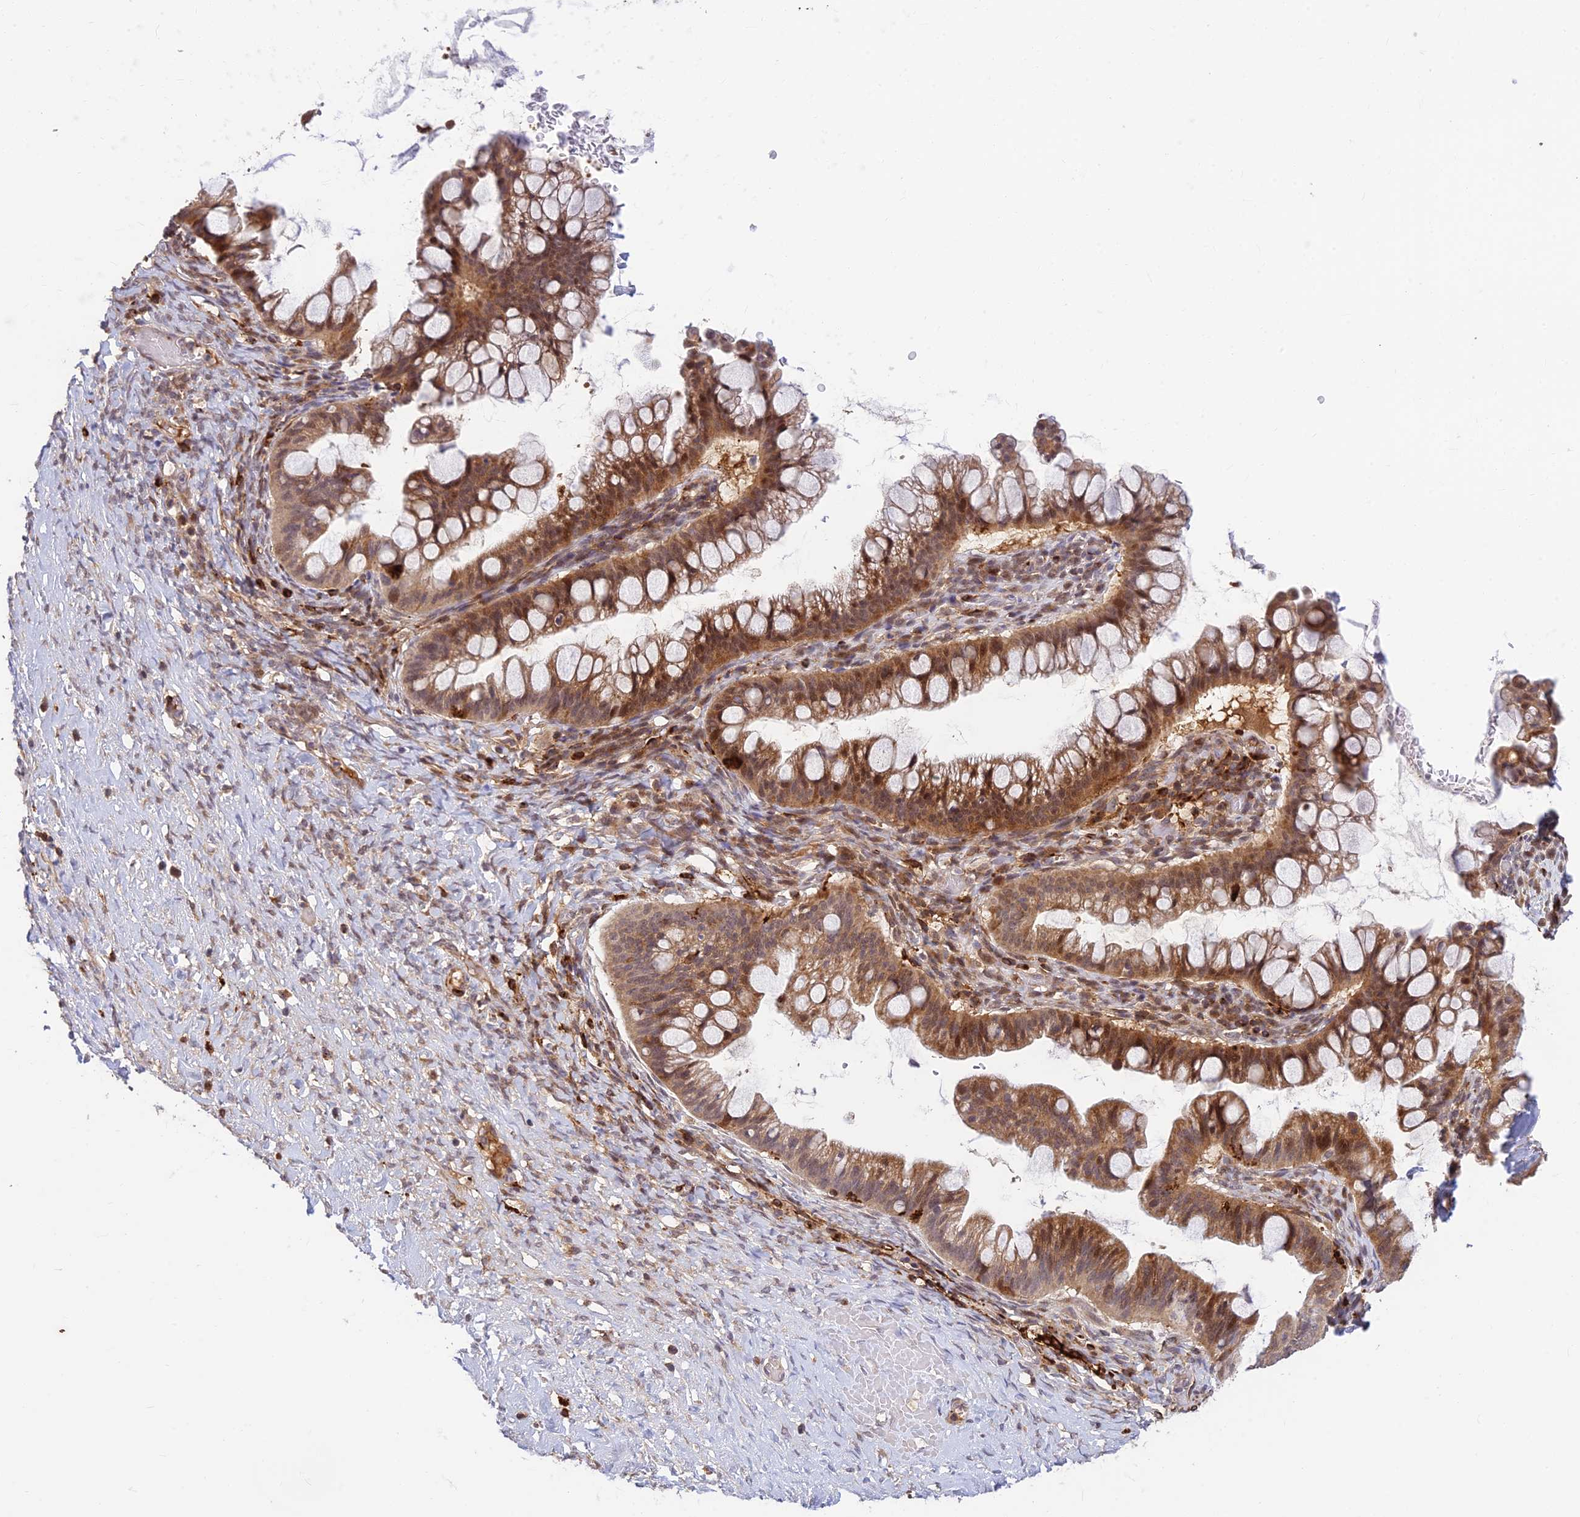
{"staining": {"intensity": "moderate", "quantity": ">75%", "location": "cytoplasmic/membranous"}, "tissue": "ovarian cancer", "cell_type": "Tumor cells", "image_type": "cancer", "snomed": [{"axis": "morphology", "description": "Cystadenocarcinoma, mucinous, NOS"}, {"axis": "topography", "description": "Ovary"}], "caption": "This is an image of immunohistochemistry (IHC) staining of ovarian cancer (mucinous cystadenocarcinoma), which shows moderate staining in the cytoplasmic/membranous of tumor cells.", "gene": "ASPDH", "patient": {"sex": "female", "age": 73}}